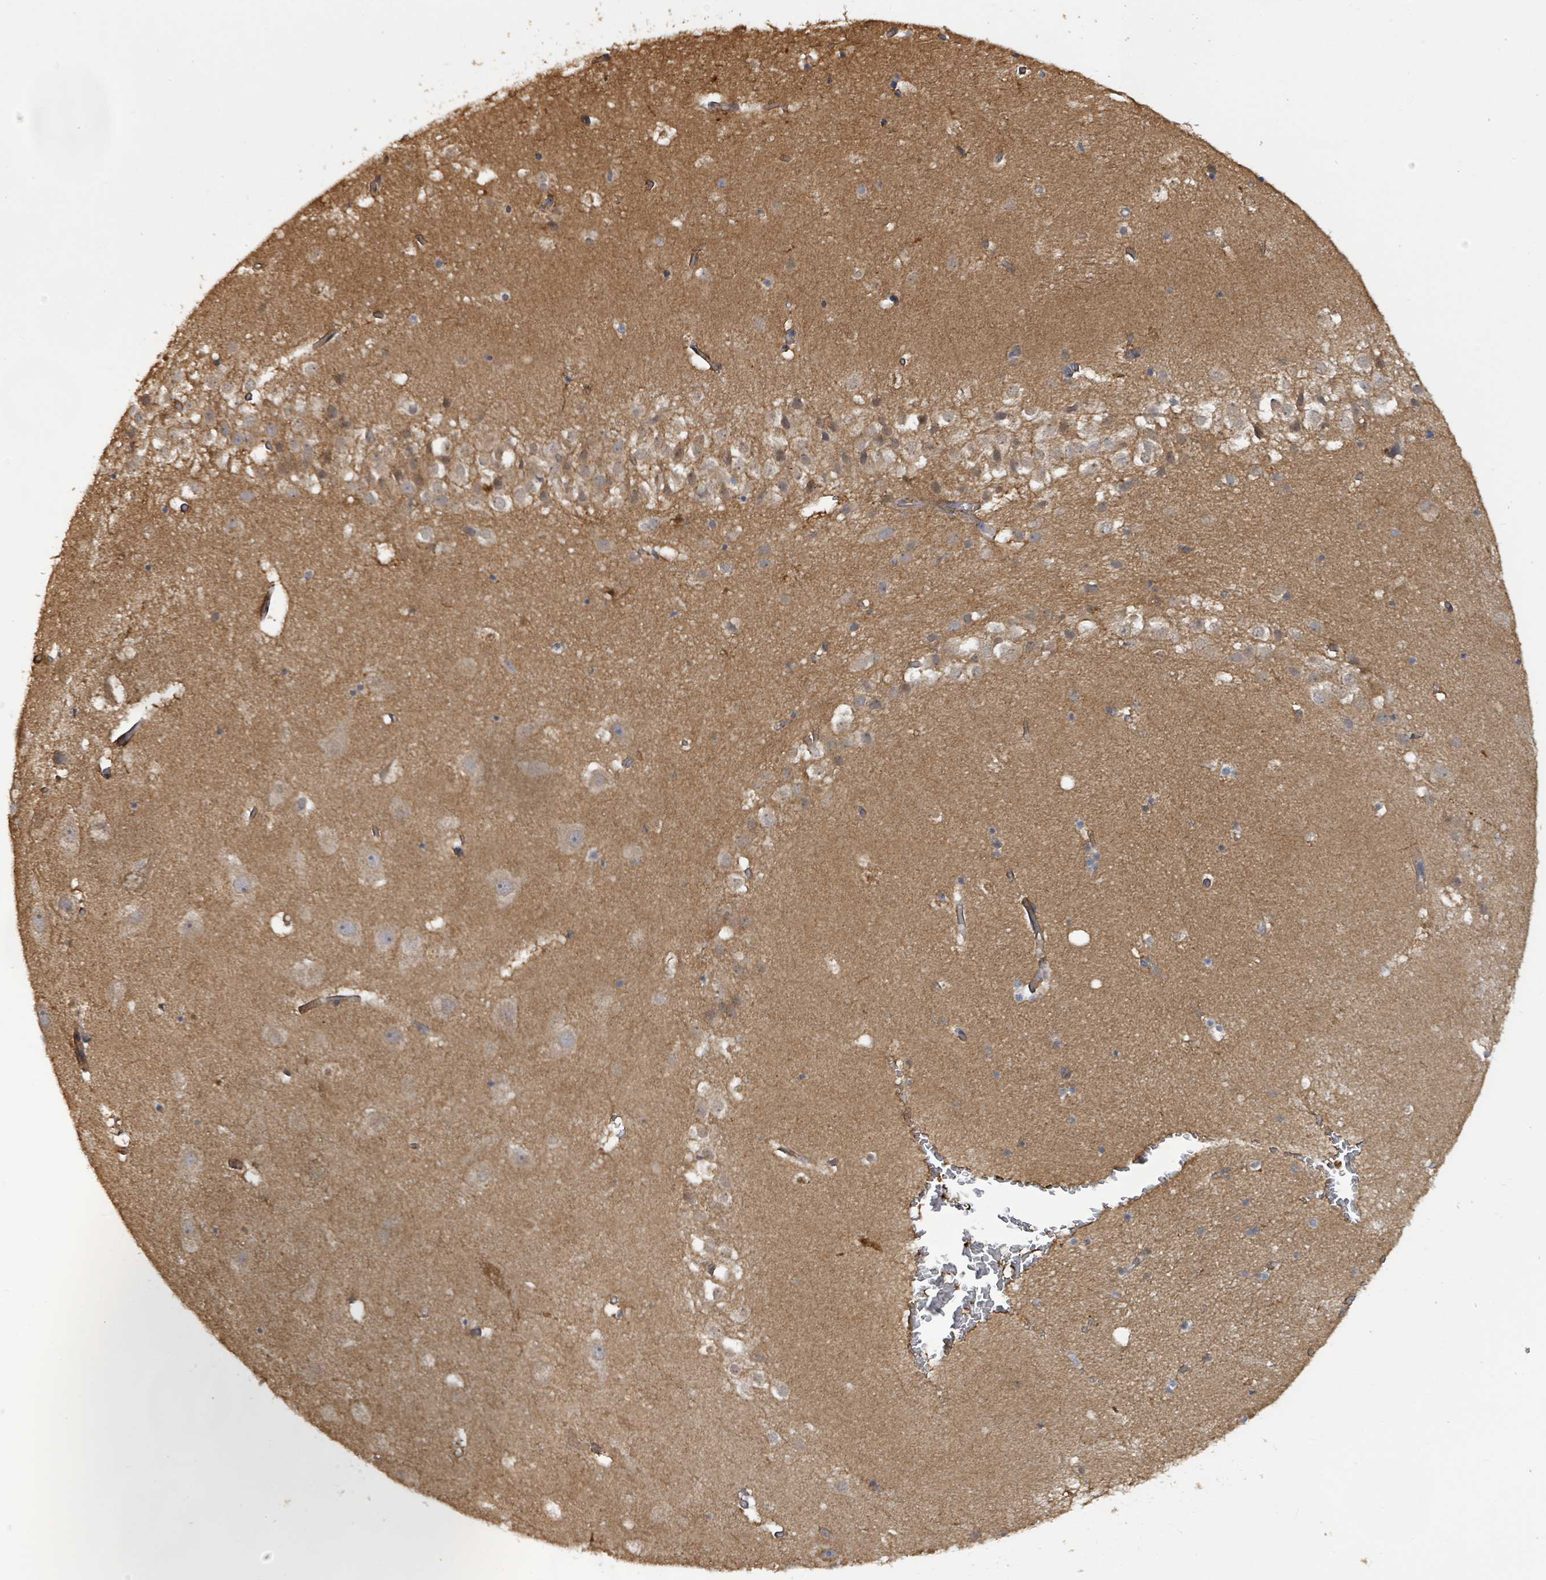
{"staining": {"intensity": "weak", "quantity": "<25%", "location": "cytoplasmic/membranous"}, "tissue": "hippocampus", "cell_type": "Glial cells", "image_type": "normal", "snomed": [{"axis": "morphology", "description": "Normal tissue, NOS"}, {"axis": "topography", "description": "Hippocampus"}], "caption": "Glial cells are negative for brown protein staining in normal hippocampus. The staining is performed using DAB brown chromogen with nuclei counter-stained in using hematoxylin.", "gene": "KBTBD11", "patient": {"sex": "female", "age": 52}}